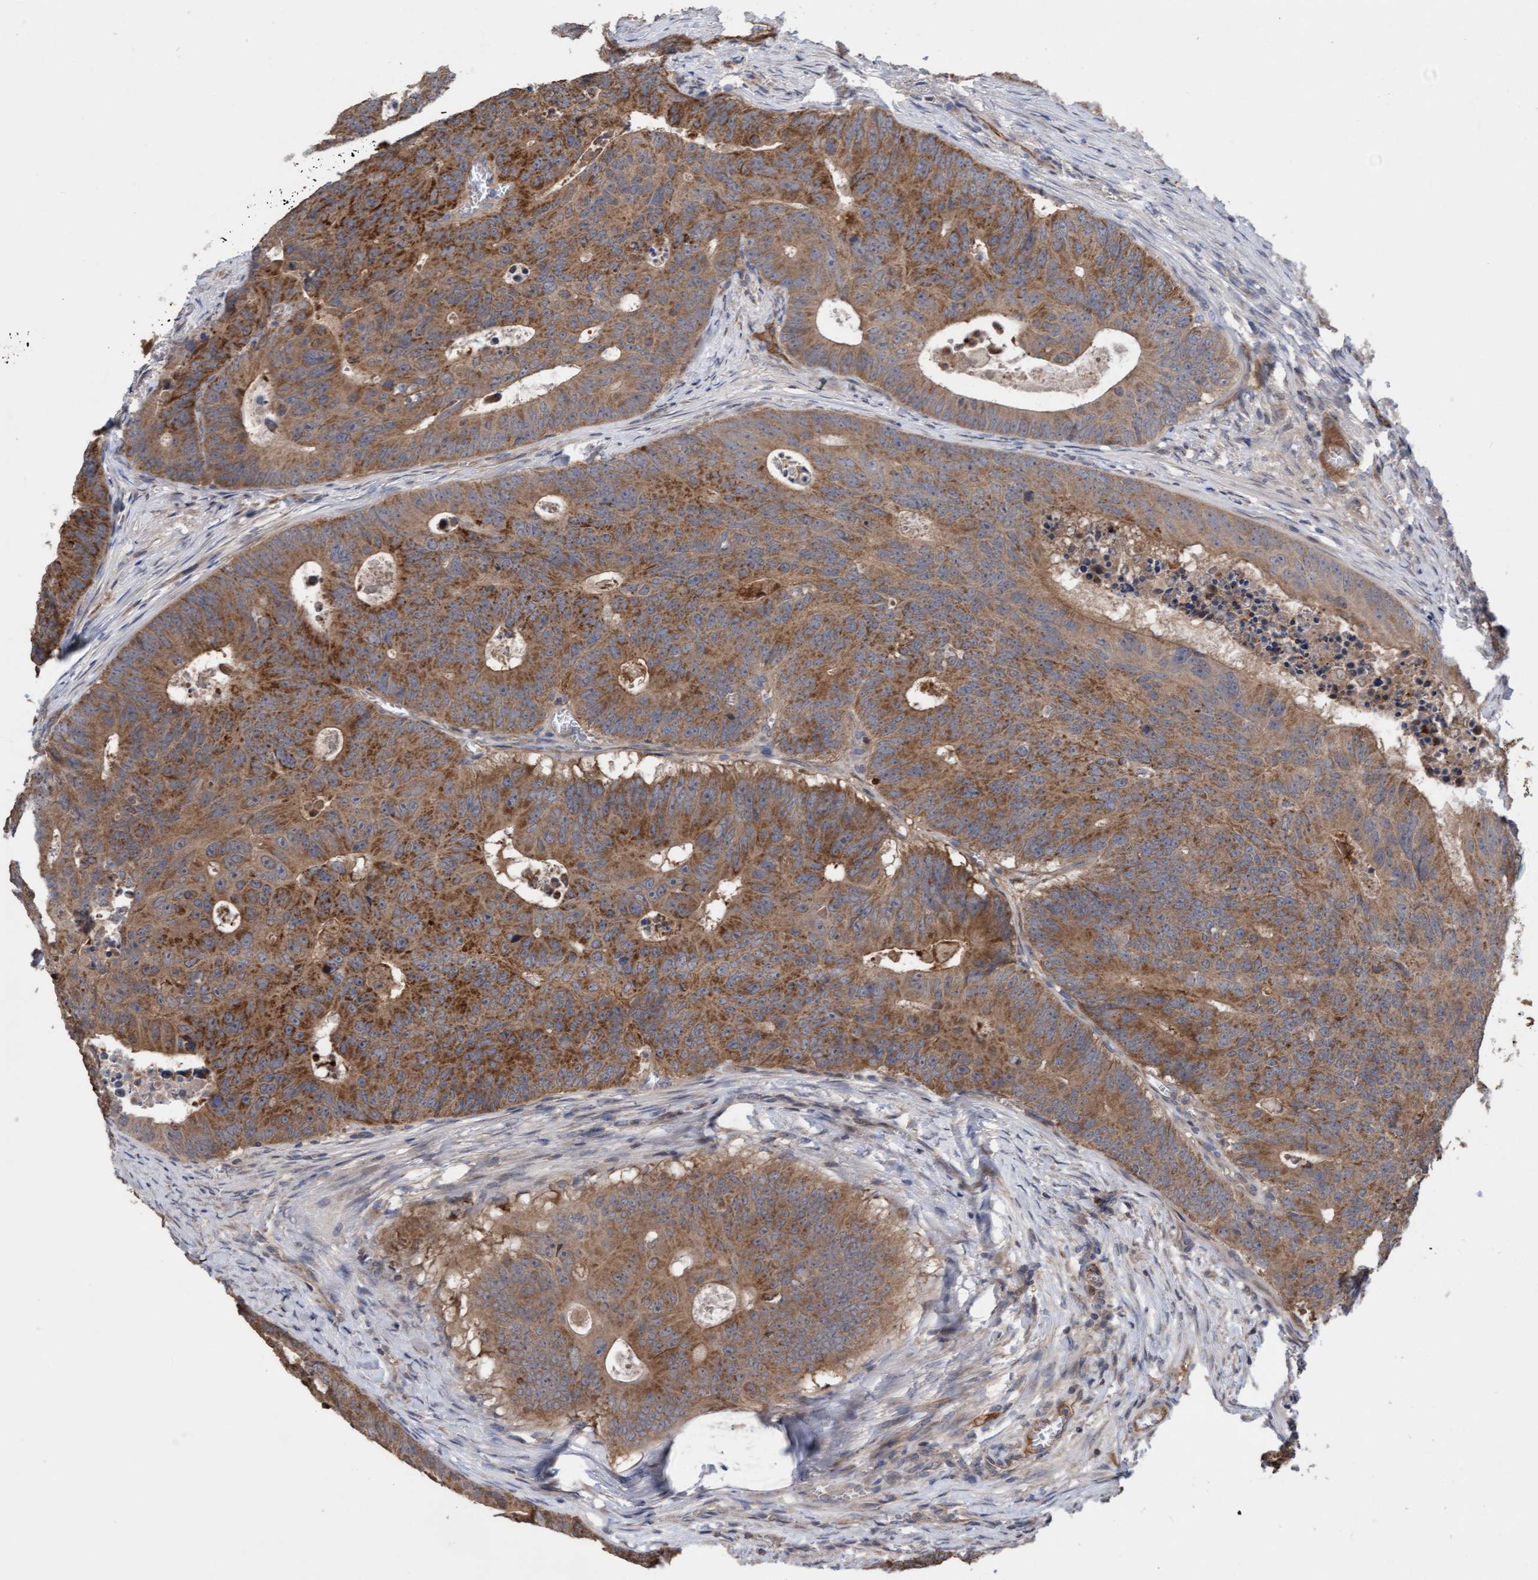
{"staining": {"intensity": "moderate", "quantity": ">75%", "location": "cytoplasmic/membranous"}, "tissue": "colorectal cancer", "cell_type": "Tumor cells", "image_type": "cancer", "snomed": [{"axis": "morphology", "description": "Adenocarcinoma, NOS"}, {"axis": "topography", "description": "Colon"}], "caption": "Colorectal cancer stained with immunohistochemistry demonstrates moderate cytoplasmic/membranous positivity in about >75% of tumor cells.", "gene": "ITFG1", "patient": {"sex": "male", "age": 87}}